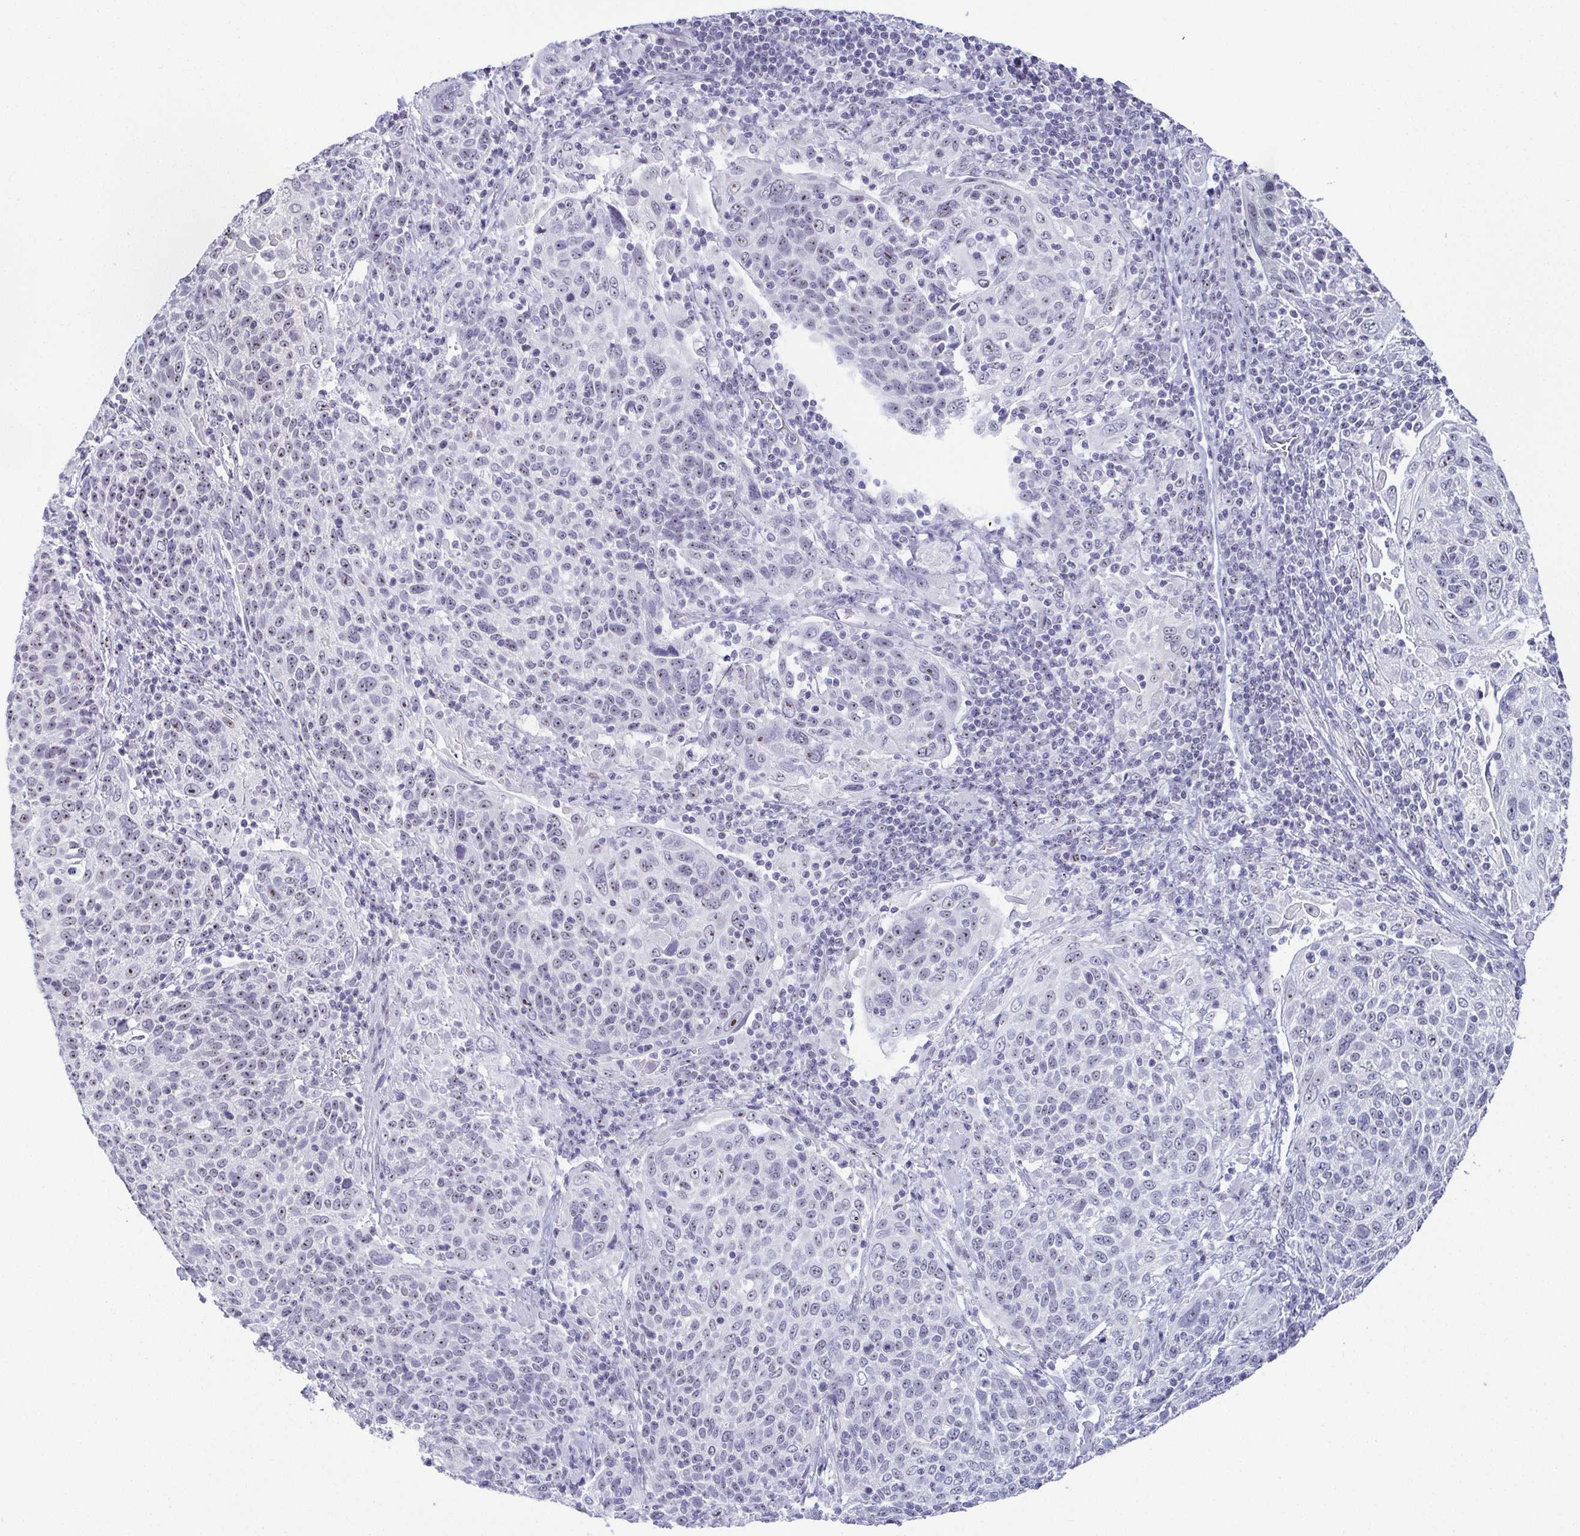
{"staining": {"intensity": "moderate", "quantity": "25%-75%", "location": "nuclear"}, "tissue": "cervical cancer", "cell_type": "Tumor cells", "image_type": "cancer", "snomed": [{"axis": "morphology", "description": "Squamous cell carcinoma, NOS"}, {"axis": "topography", "description": "Cervix"}], "caption": "A histopathology image showing moderate nuclear expression in approximately 25%-75% of tumor cells in squamous cell carcinoma (cervical), as visualized by brown immunohistochemical staining.", "gene": "BZW1", "patient": {"sex": "female", "age": 61}}